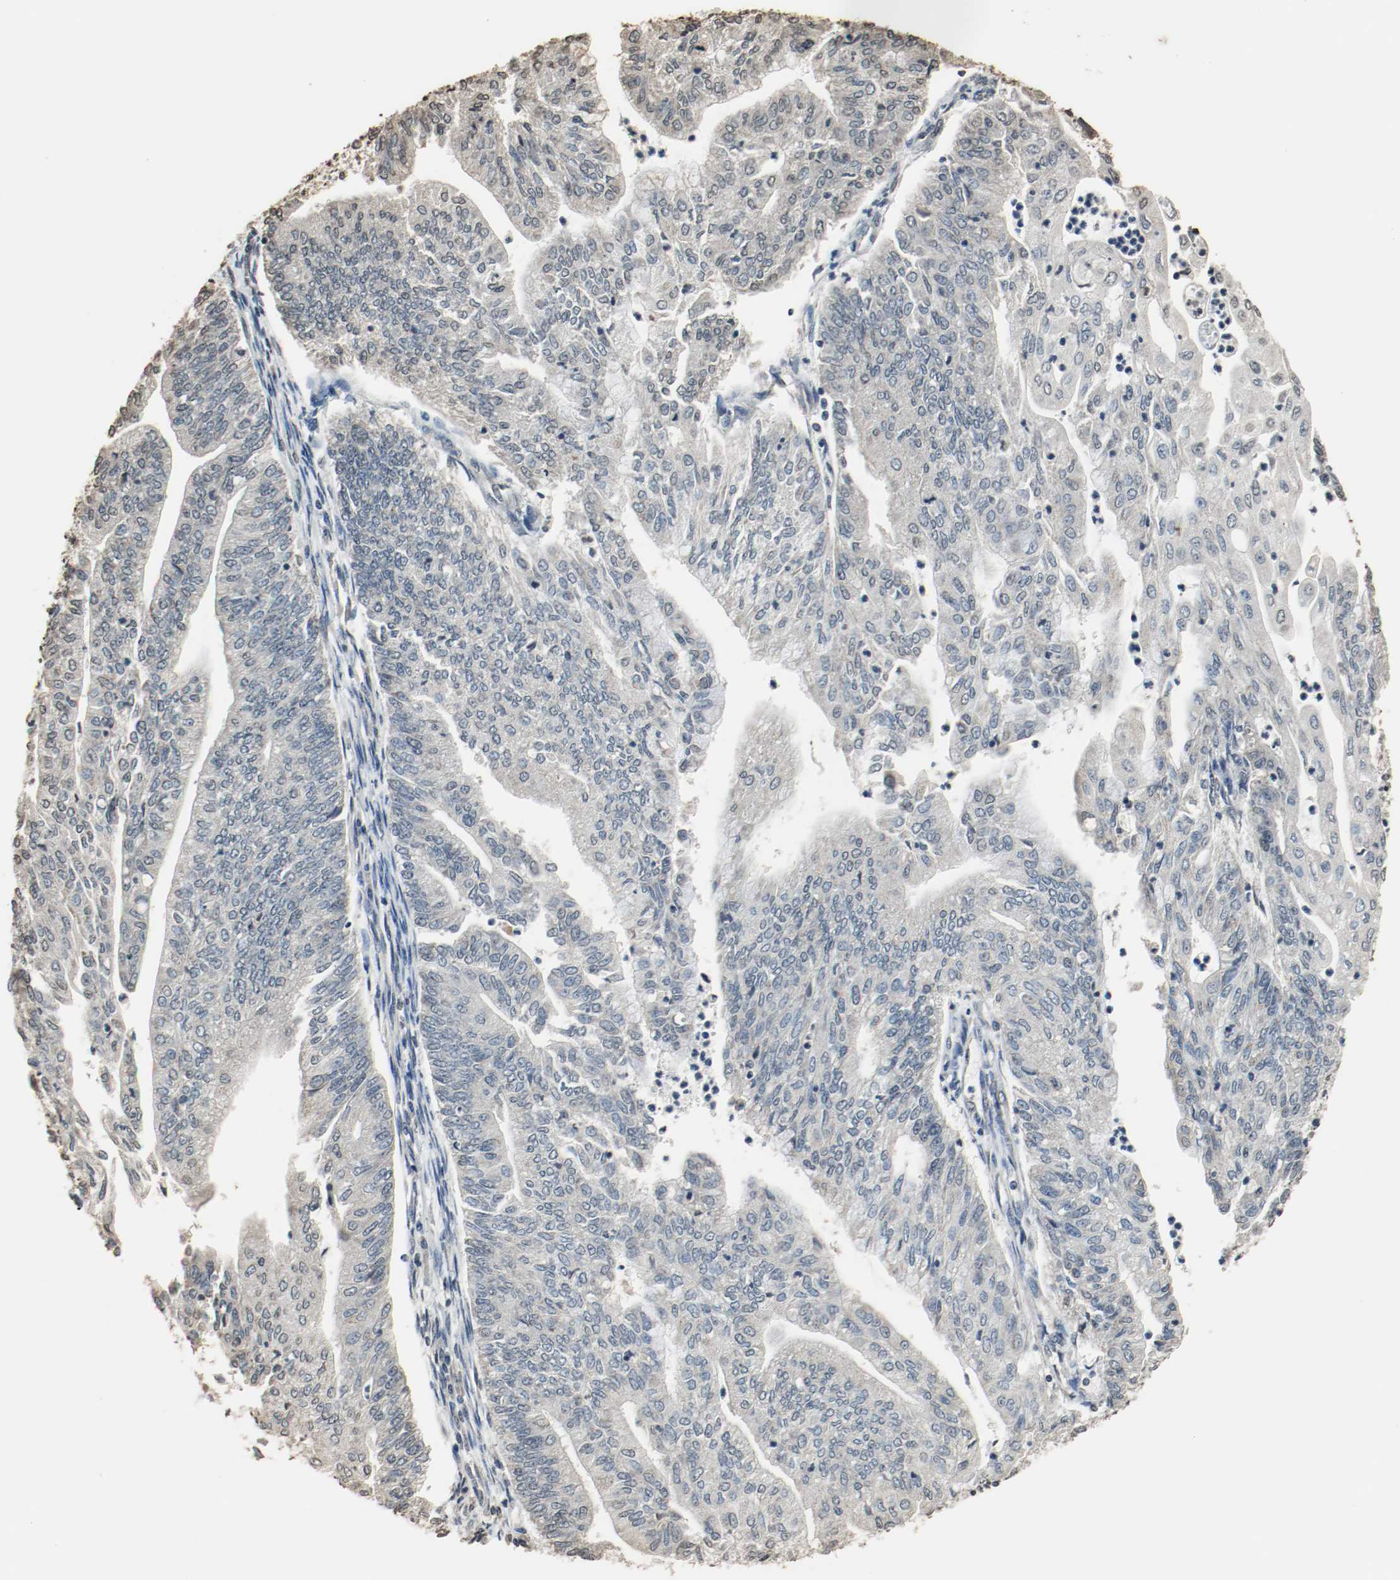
{"staining": {"intensity": "negative", "quantity": "none", "location": "none"}, "tissue": "endometrial cancer", "cell_type": "Tumor cells", "image_type": "cancer", "snomed": [{"axis": "morphology", "description": "Adenocarcinoma, NOS"}, {"axis": "topography", "description": "Endometrium"}], "caption": "This is a histopathology image of immunohistochemistry (IHC) staining of endometrial cancer, which shows no staining in tumor cells.", "gene": "RTN4", "patient": {"sex": "female", "age": 59}}